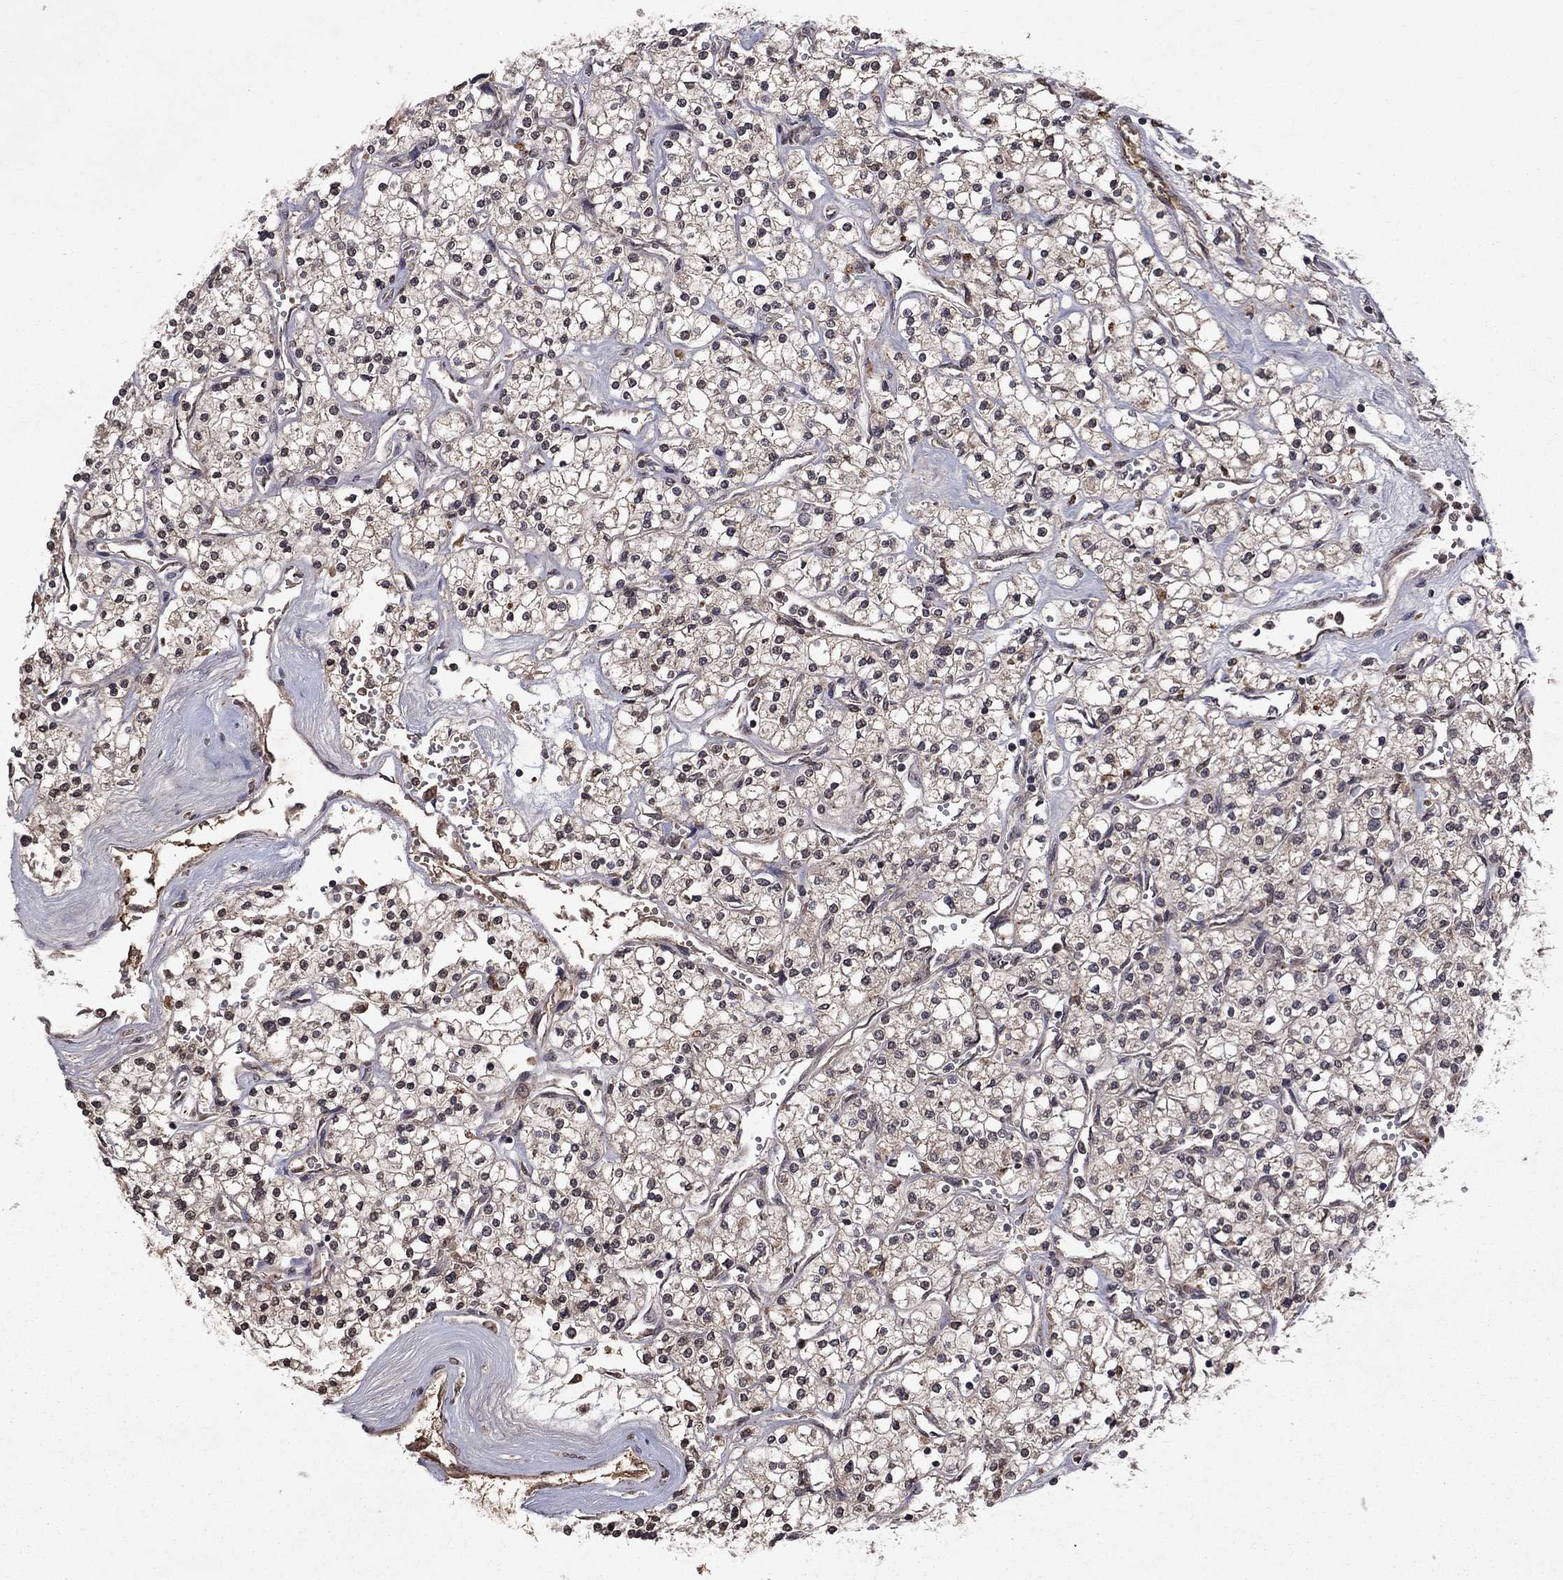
{"staining": {"intensity": "weak", "quantity": "25%-75%", "location": "cytoplasmic/membranous"}, "tissue": "renal cancer", "cell_type": "Tumor cells", "image_type": "cancer", "snomed": [{"axis": "morphology", "description": "Adenocarcinoma, NOS"}, {"axis": "topography", "description": "Kidney"}], "caption": "Brown immunohistochemical staining in human renal cancer (adenocarcinoma) reveals weak cytoplasmic/membranous staining in about 25%-75% of tumor cells. (brown staining indicates protein expression, while blue staining denotes nuclei).", "gene": "NLGN1", "patient": {"sex": "male", "age": 80}}